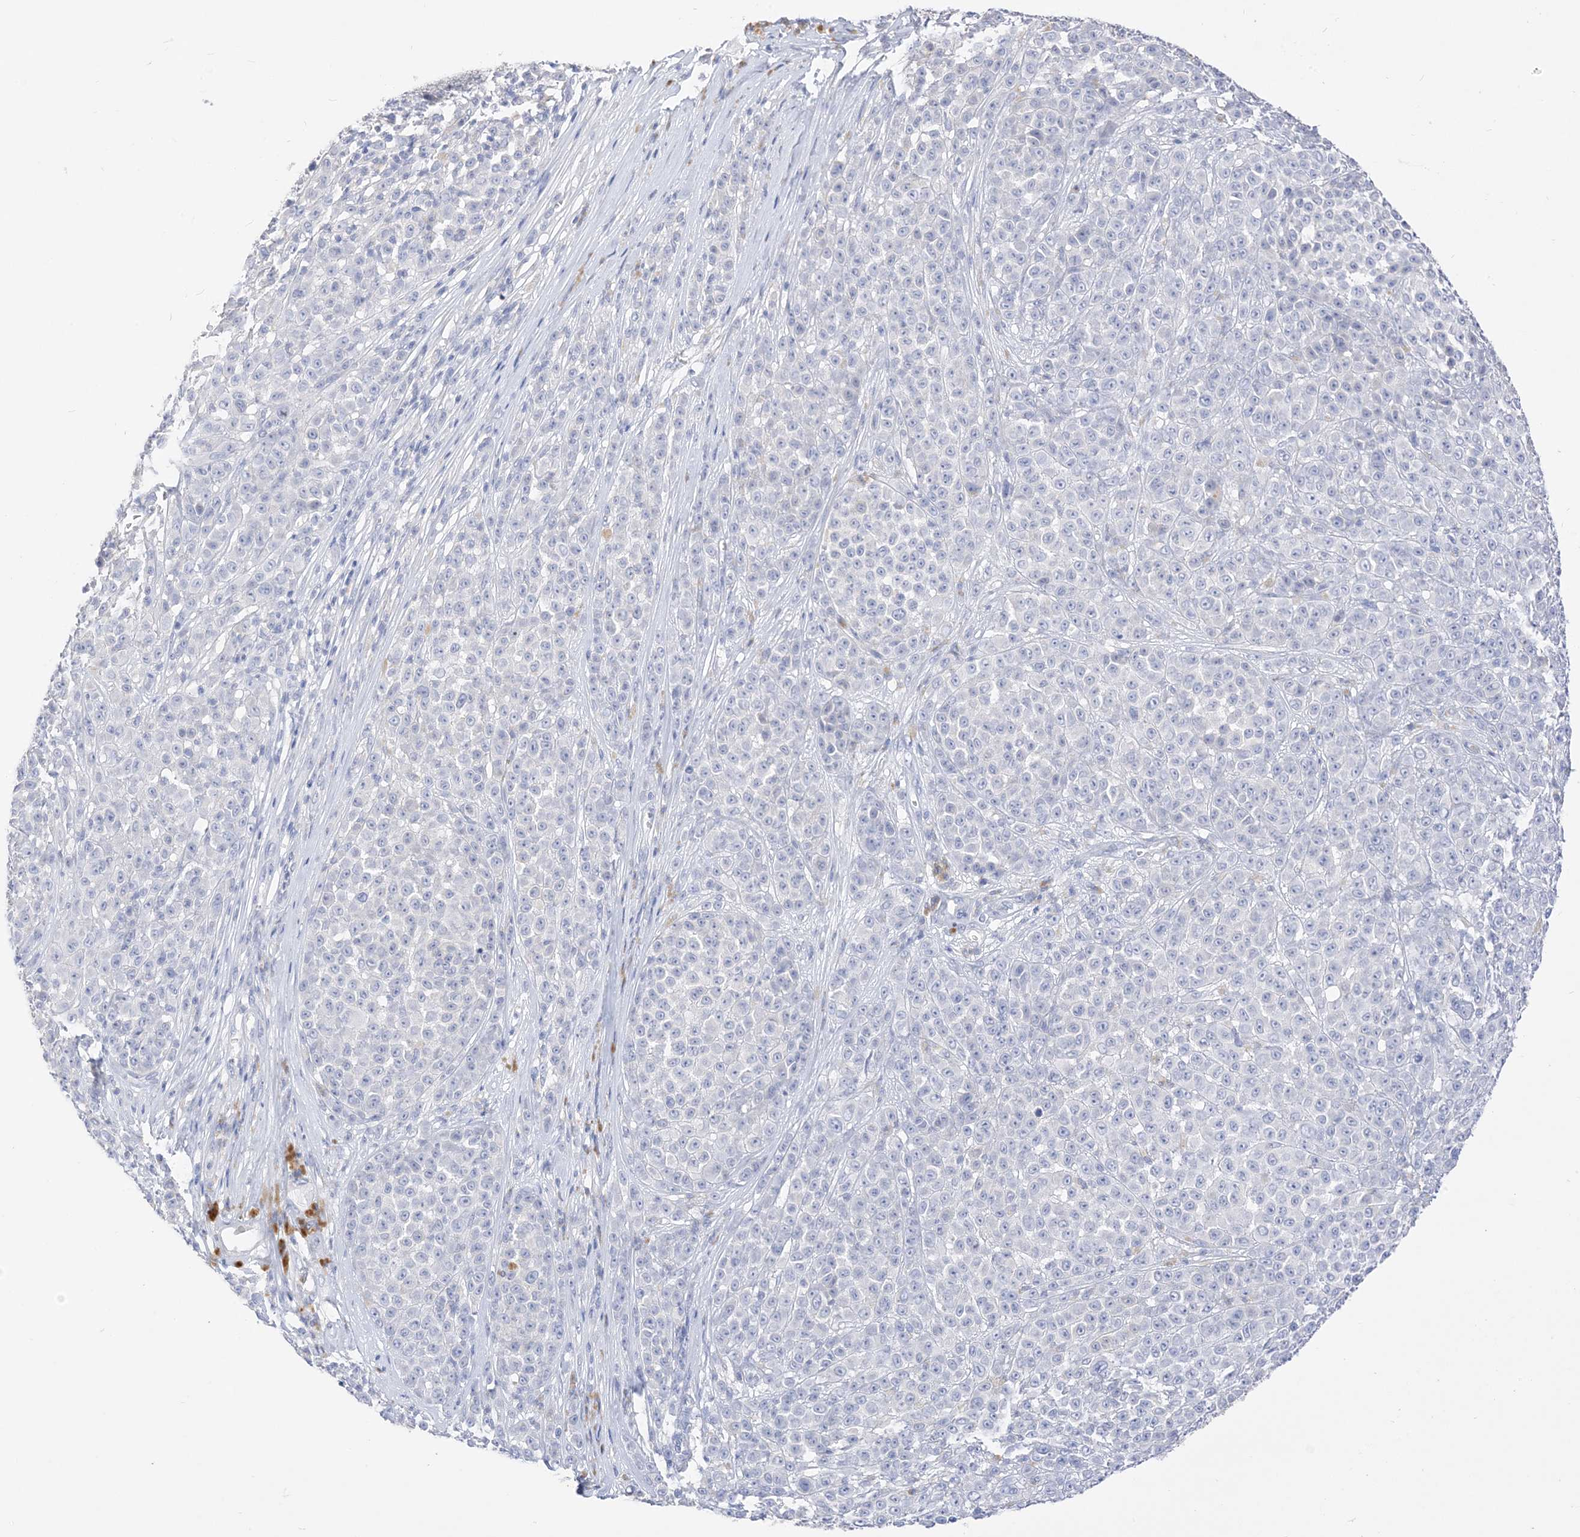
{"staining": {"intensity": "negative", "quantity": "none", "location": "none"}, "tissue": "melanoma", "cell_type": "Tumor cells", "image_type": "cancer", "snomed": [{"axis": "morphology", "description": "Malignant melanoma, NOS"}, {"axis": "topography", "description": "Skin"}], "caption": "Immunohistochemical staining of human malignant melanoma displays no significant expression in tumor cells.", "gene": "MUC17", "patient": {"sex": "female", "age": 94}}